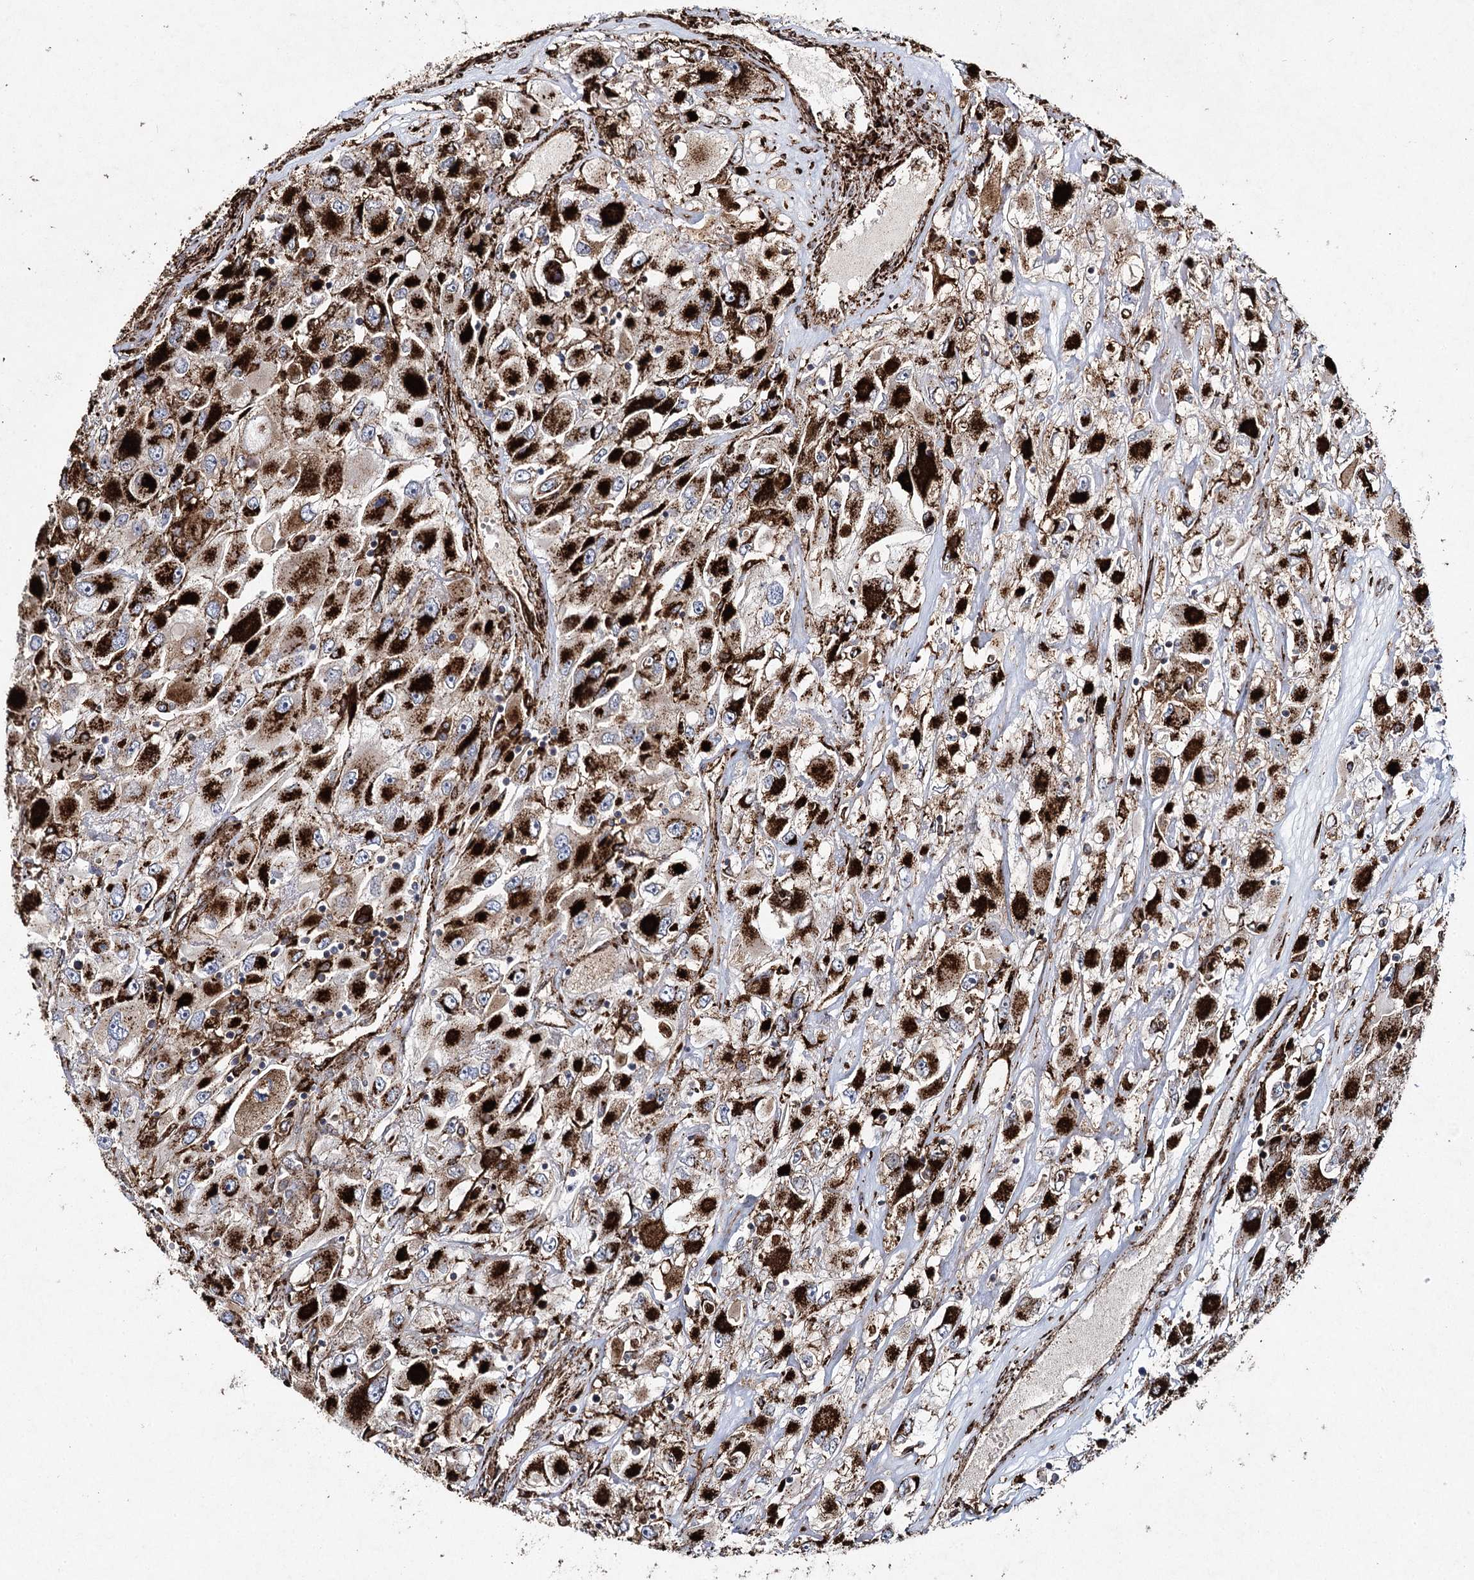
{"staining": {"intensity": "strong", "quantity": ">75%", "location": "cytoplasmic/membranous"}, "tissue": "renal cancer", "cell_type": "Tumor cells", "image_type": "cancer", "snomed": [{"axis": "morphology", "description": "Adenocarcinoma, NOS"}, {"axis": "topography", "description": "Kidney"}], "caption": "IHC image of human renal cancer (adenocarcinoma) stained for a protein (brown), which reveals high levels of strong cytoplasmic/membranous positivity in approximately >75% of tumor cells.", "gene": "DCUN1D4", "patient": {"sex": "female", "age": 52}}